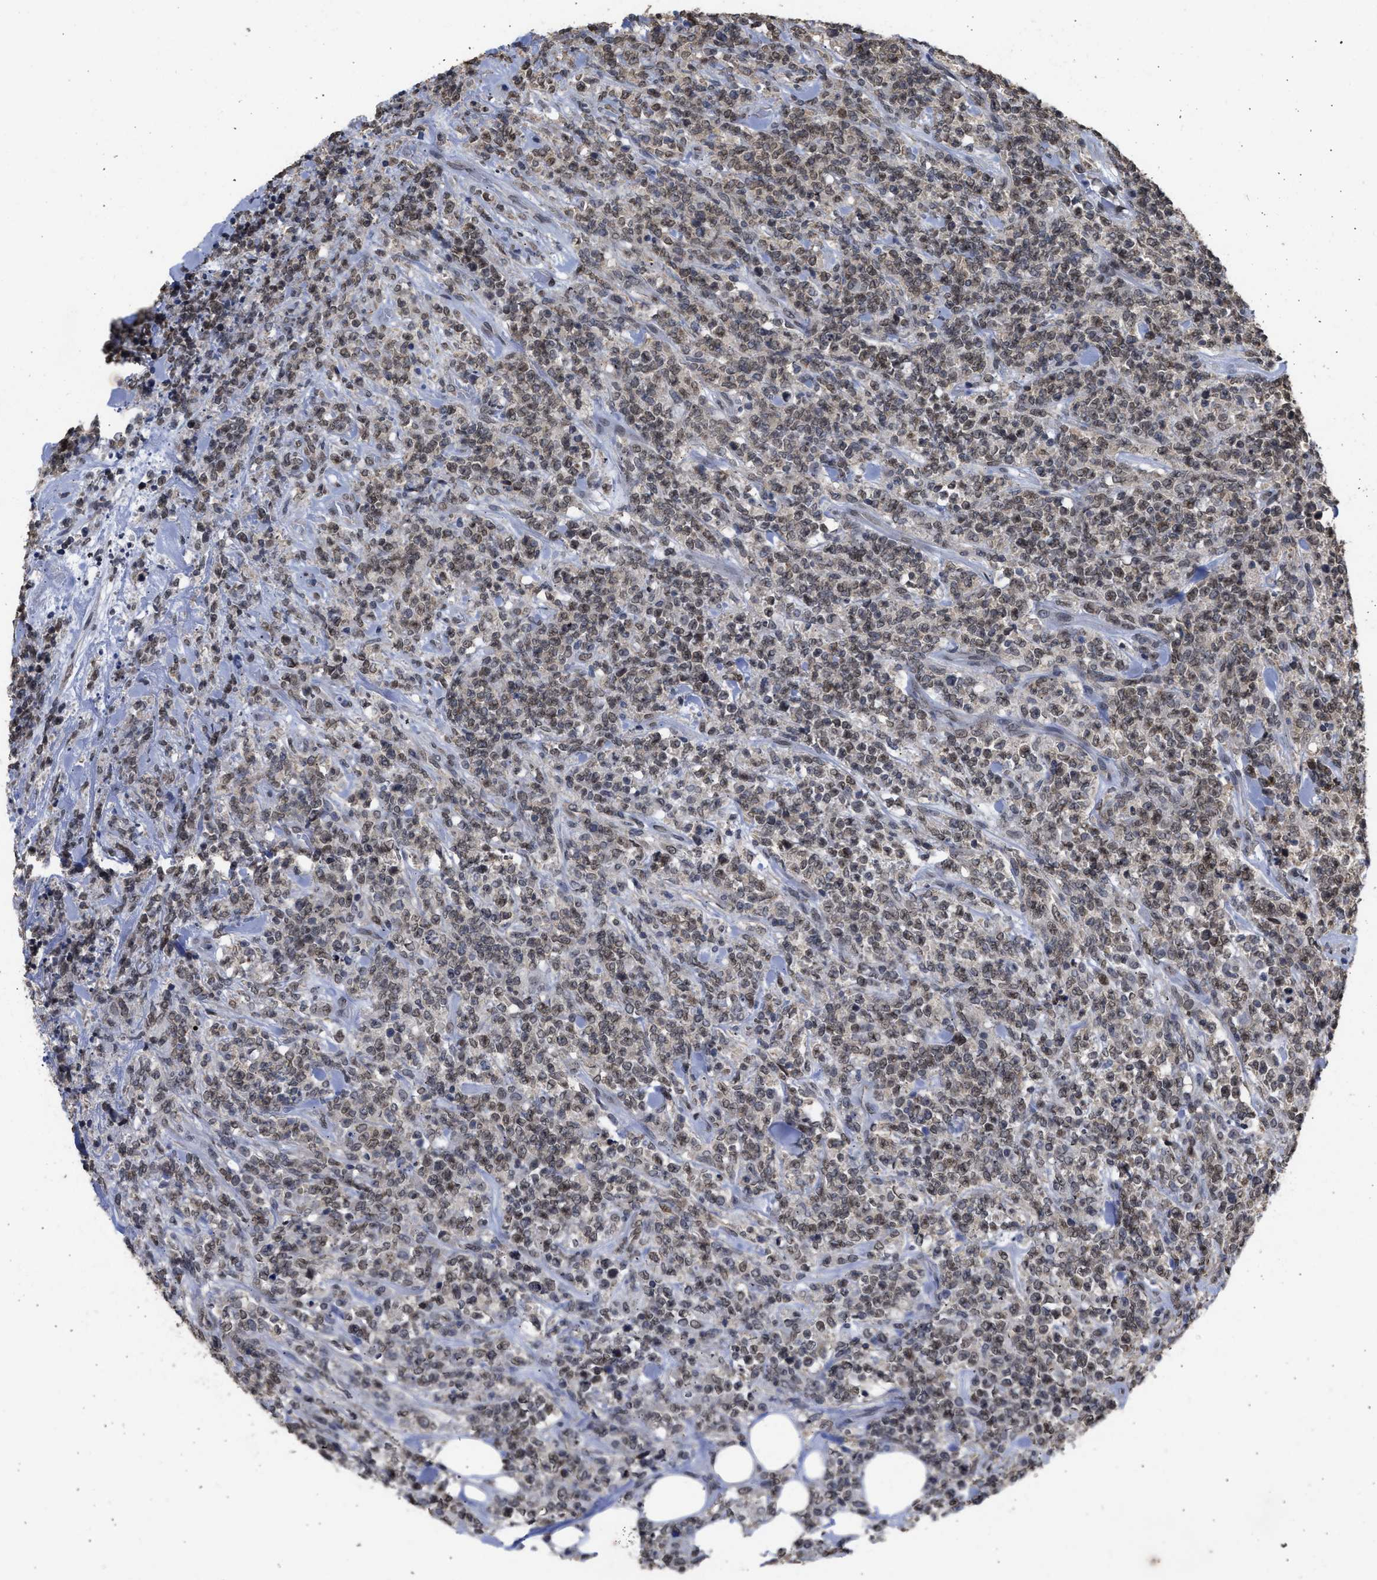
{"staining": {"intensity": "negative", "quantity": "none", "location": "none"}, "tissue": "lymphoma", "cell_type": "Tumor cells", "image_type": "cancer", "snomed": [{"axis": "morphology", "description": "Malignant lymphoma, non-Hodgkin's type, High grade"}, {"axis": "topography", "description": "Soft tissue"}], "caption": "IHC of high-grade malignant lymphoma, non-Hodgkin's type exhibits no positivity in tumor cells.", "gene": "NUP35", "patient": {"sex": "male", "age": 18}}